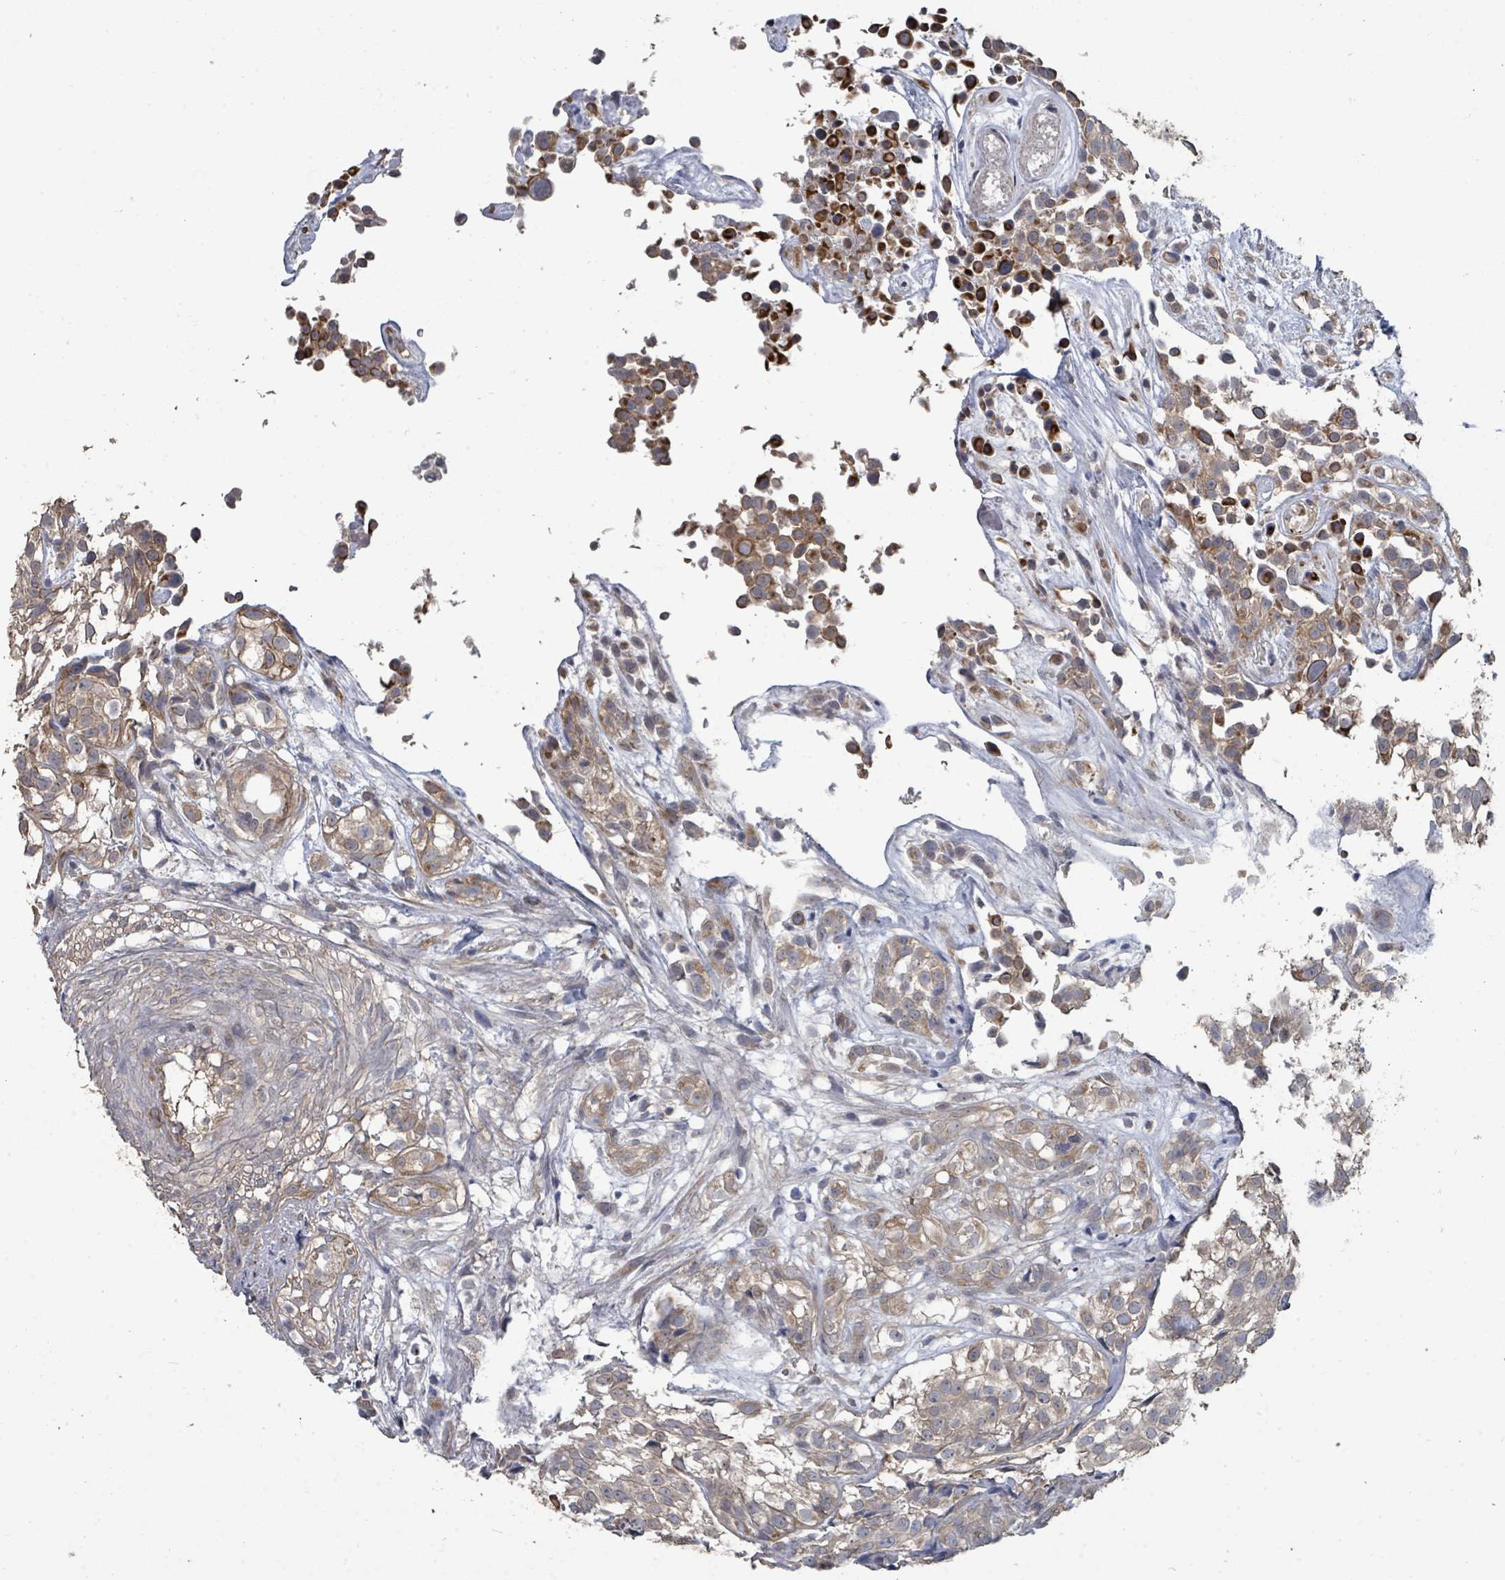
{"staining": {"intensity": "moderate", "quantity": "25%-75%", "location": "cytoplasmic/membranous"}, "tissue": "urothelial cancer", "cell_type": "Tumor cells", "image_type": "cancer", "snomed": [{"axis": "morphology", "description": "Urothelial carcinoma, High grade"}, {"axis": "topography", "description": "Urinary bladder"}], "caption": "Immunohistochemistry (IHC) staining of urothelial carcinoma (high-grade), which shows medium levels of moderate cytoplasmic/membranous positivity in approximately 25%-75% of tumor cells indicating moderate cytoplasmic/membranous protein positivity. The staining was performed using DAB (3,3'-diaminobenzidine) (brown) for protein detection and nuclei were counterstained in hematoxylin (blue).", "gene": "SLC9A7", "patient": {"sex": "male", "age": 56}}